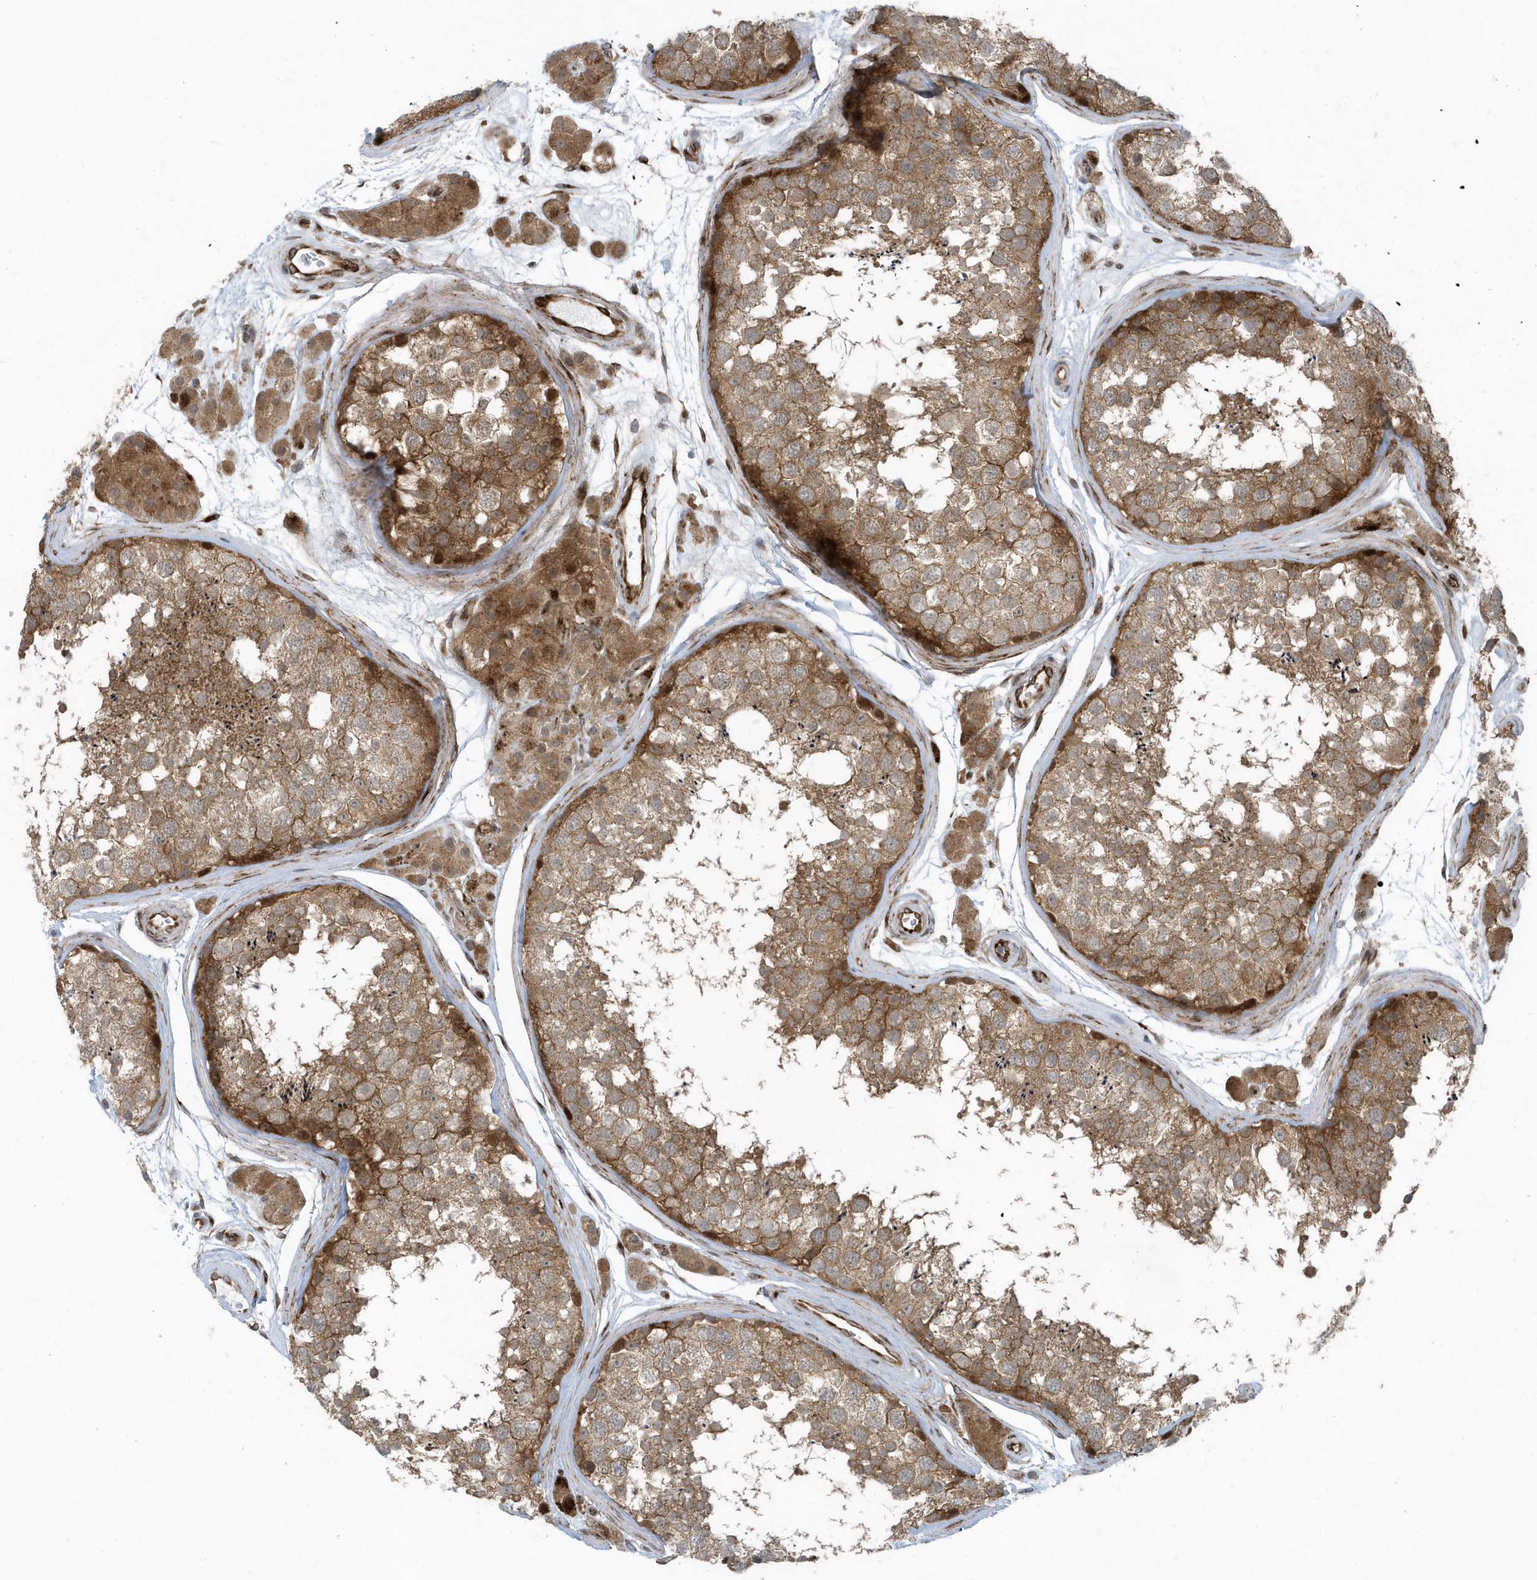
{"staining": {"intensity": "moderate", "quantity": ">75%", "location": "cytoplasmic/membranous"}, "tissue": "testis", "cell_type": "Cells in seminiferous ducts", "image_type": "normal", "snomed": [{"axis": "morphology", "description": "Normal tissue, NOS"}, {"axis": "topography", "description": "Testis"}], "caption": "Protein staining shows moderate cytoplasmic/membranous positivity in approximately >75% of cells in seminiferous ducts in normal testis.", "gene": "FAM98A", "patient": {"sex": "male", "age": 56}}